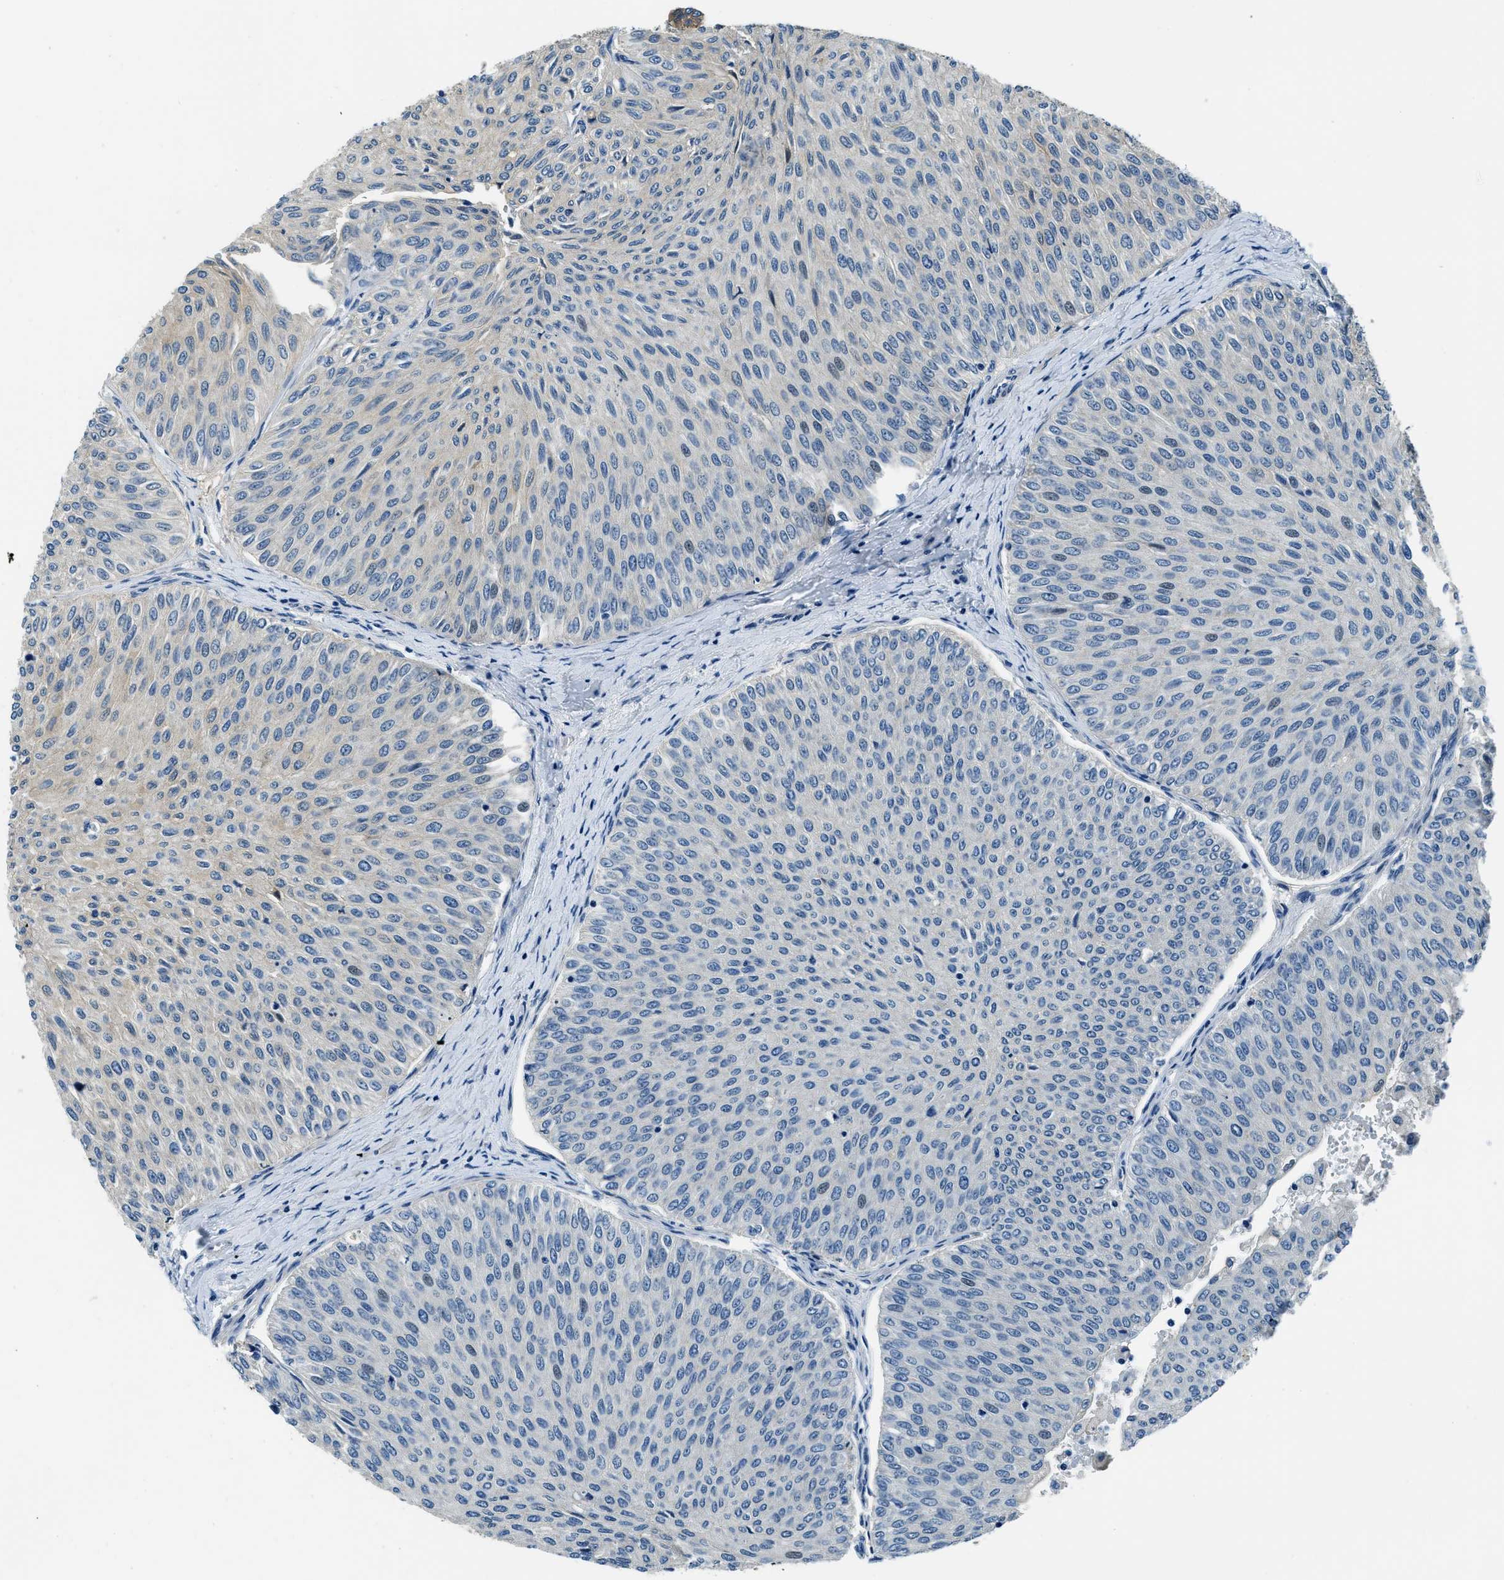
{"staining": {"intensity": "moderate", "quantity": "25%-75%", "location": "cytoplasmic/membranous"}, "tissue": "urothelial cancer", "cell_type": "Tumor cells", "image_type": "cancer", "snomed": [{"axis": "morphology", "description": "Urothelial carcinoma, Low grade"}, {"axis": "topography", "description": "Urinary bladder"}], "caption": "IHC of urothelial cancer reveals medium levels of moderate cytoplasmic/membranous expression in approximately 25%-75% of tumor cells.", "gene": "TWF1", "patient": {"sex": "male", "age": 78}}